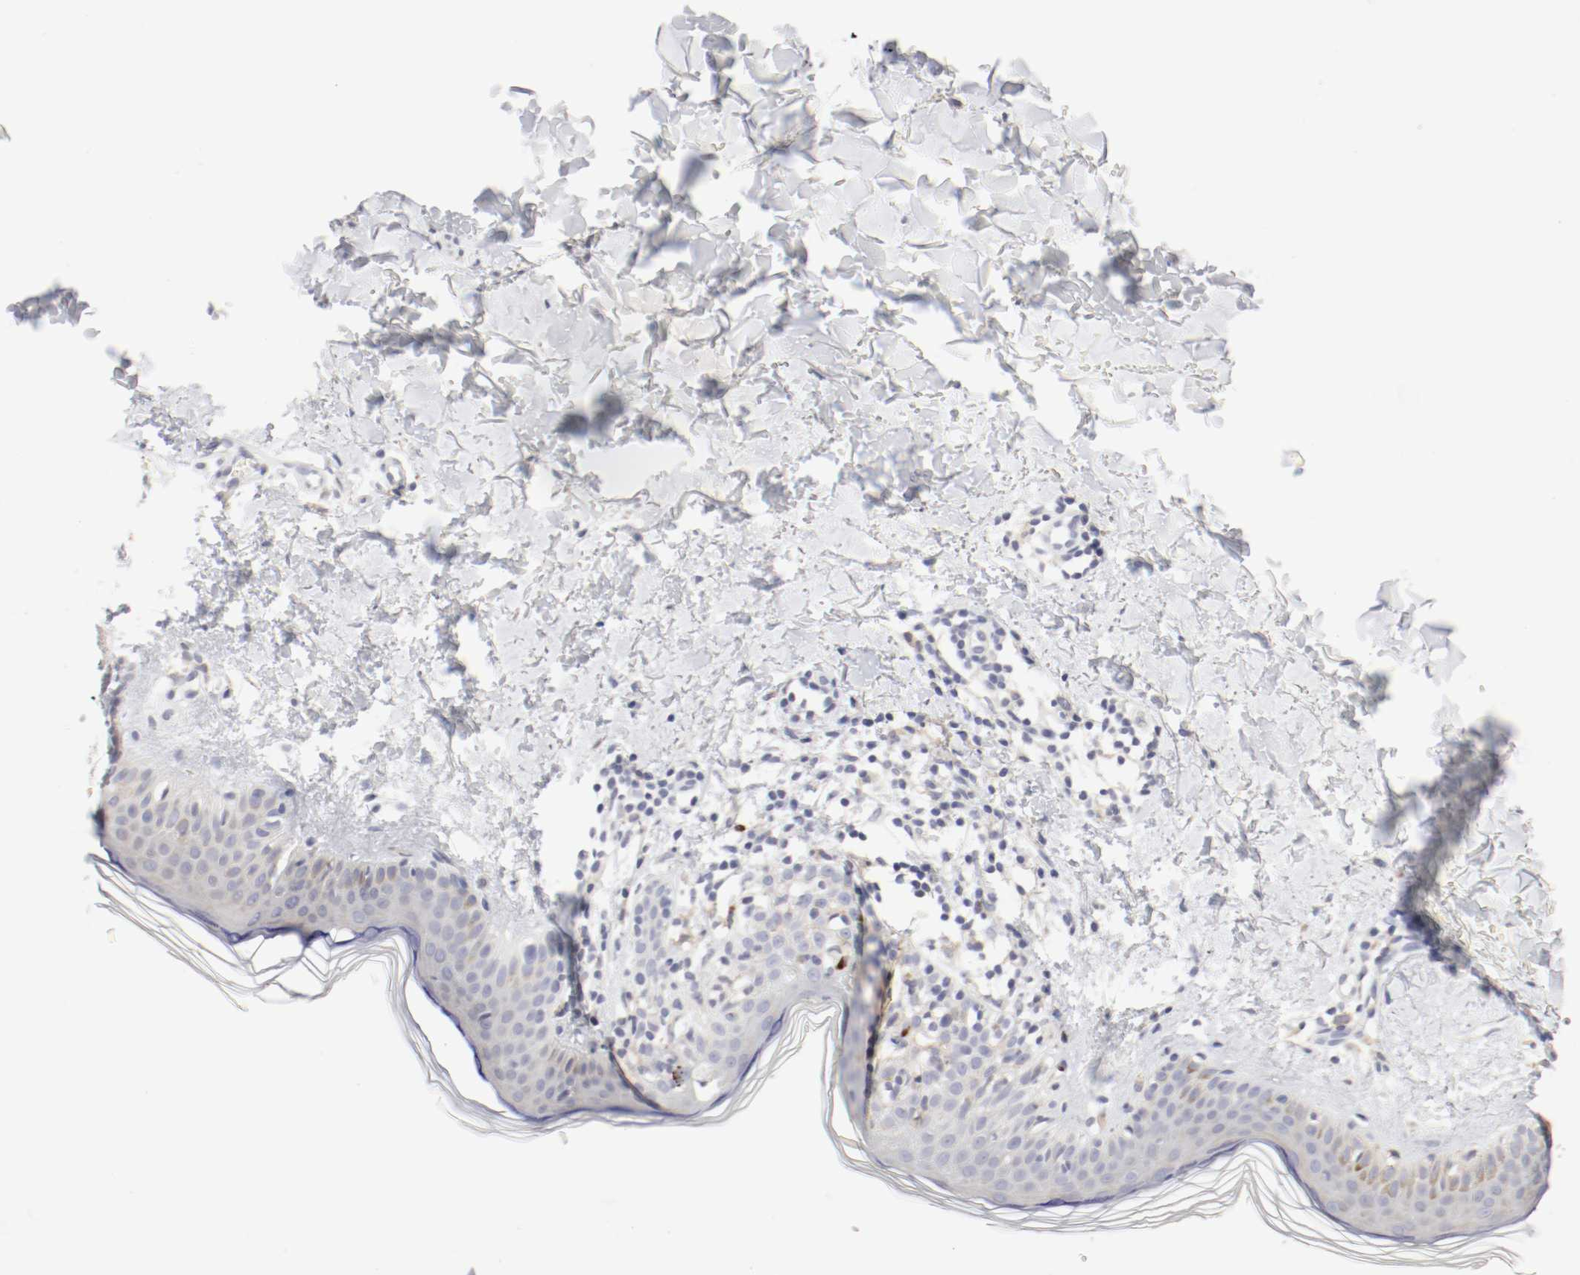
{"staining": {"intensity": "negative", "quantity": "none", "location": "none"}, "tissue": "skin", "cell_type": "Fibroblasts", "image_type": "normal", "snomed": [{"axis": "morphology", "description": "Normal tissue, NOS"}, {"axis": "topography", "description": "Skin"}], "caption": "Unremarkable skin was stained to show a protein in brown. There is no significant positivity in fibroblasts. (Immunohistochemistry (ihc), brightfield microscopy, high magnification).", "gene": "ITGAX", "patient": {"sex": "female", "age": 56}}